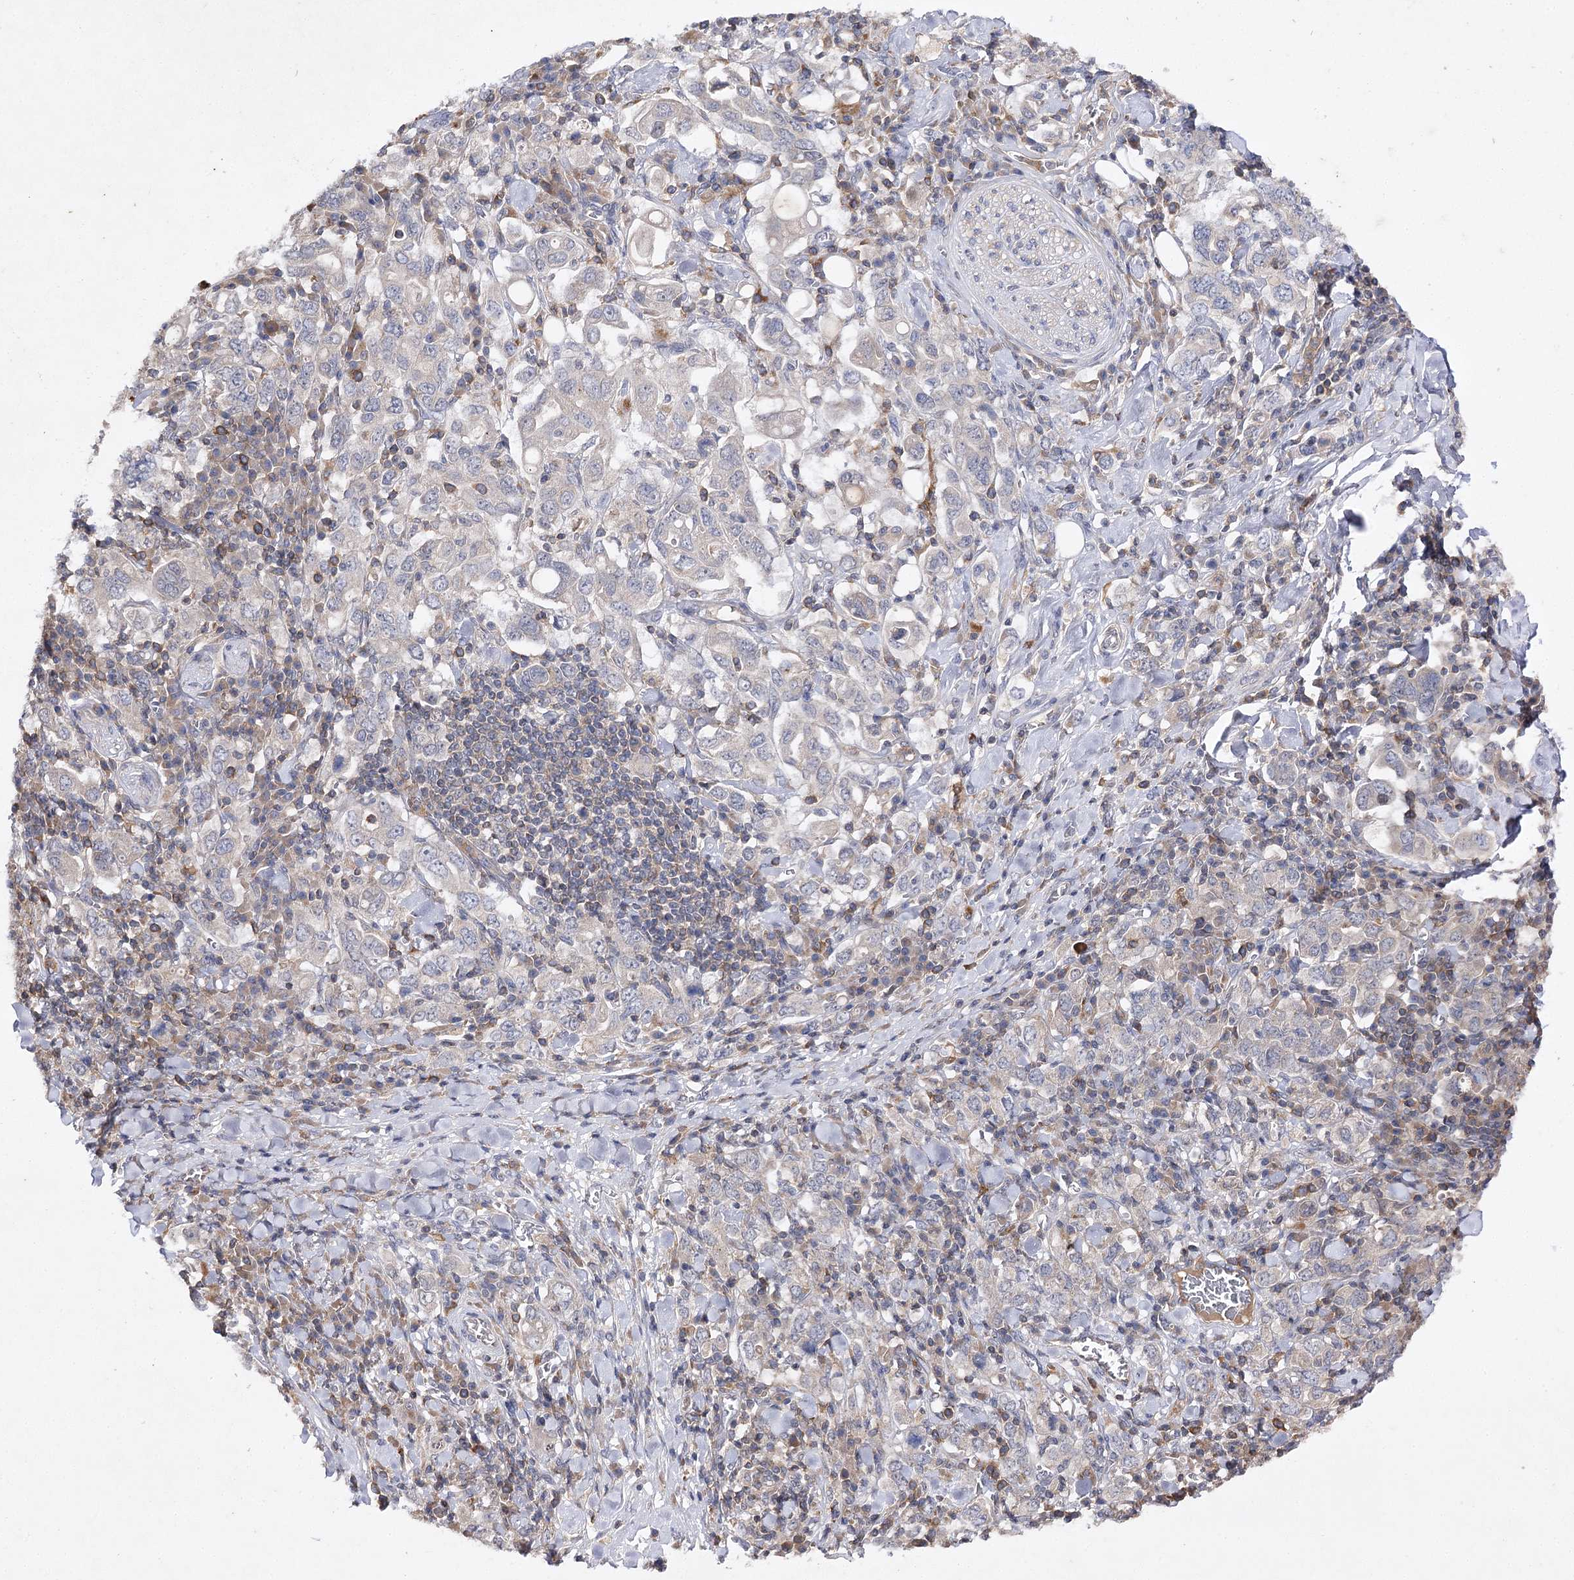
{"staining": {"intensity": "negative", "quantity": "none", "location": "none"}, "tissue": "stomach cancer", "cell_type": "Tumor cells", "image_type": "cancer", "snomed": [{"axis": "morphology", "description": "Adenocarcinoma, NOS"}, {"axis": "topography", "description": "Stomach, upper"}], "caption": "Immunohistochemical staining of adenocarcinoma (stomach) exhibits no significant expression in tumor cells.", "gene": "BCR", "patient": {"sex": "male", "age": 62}}